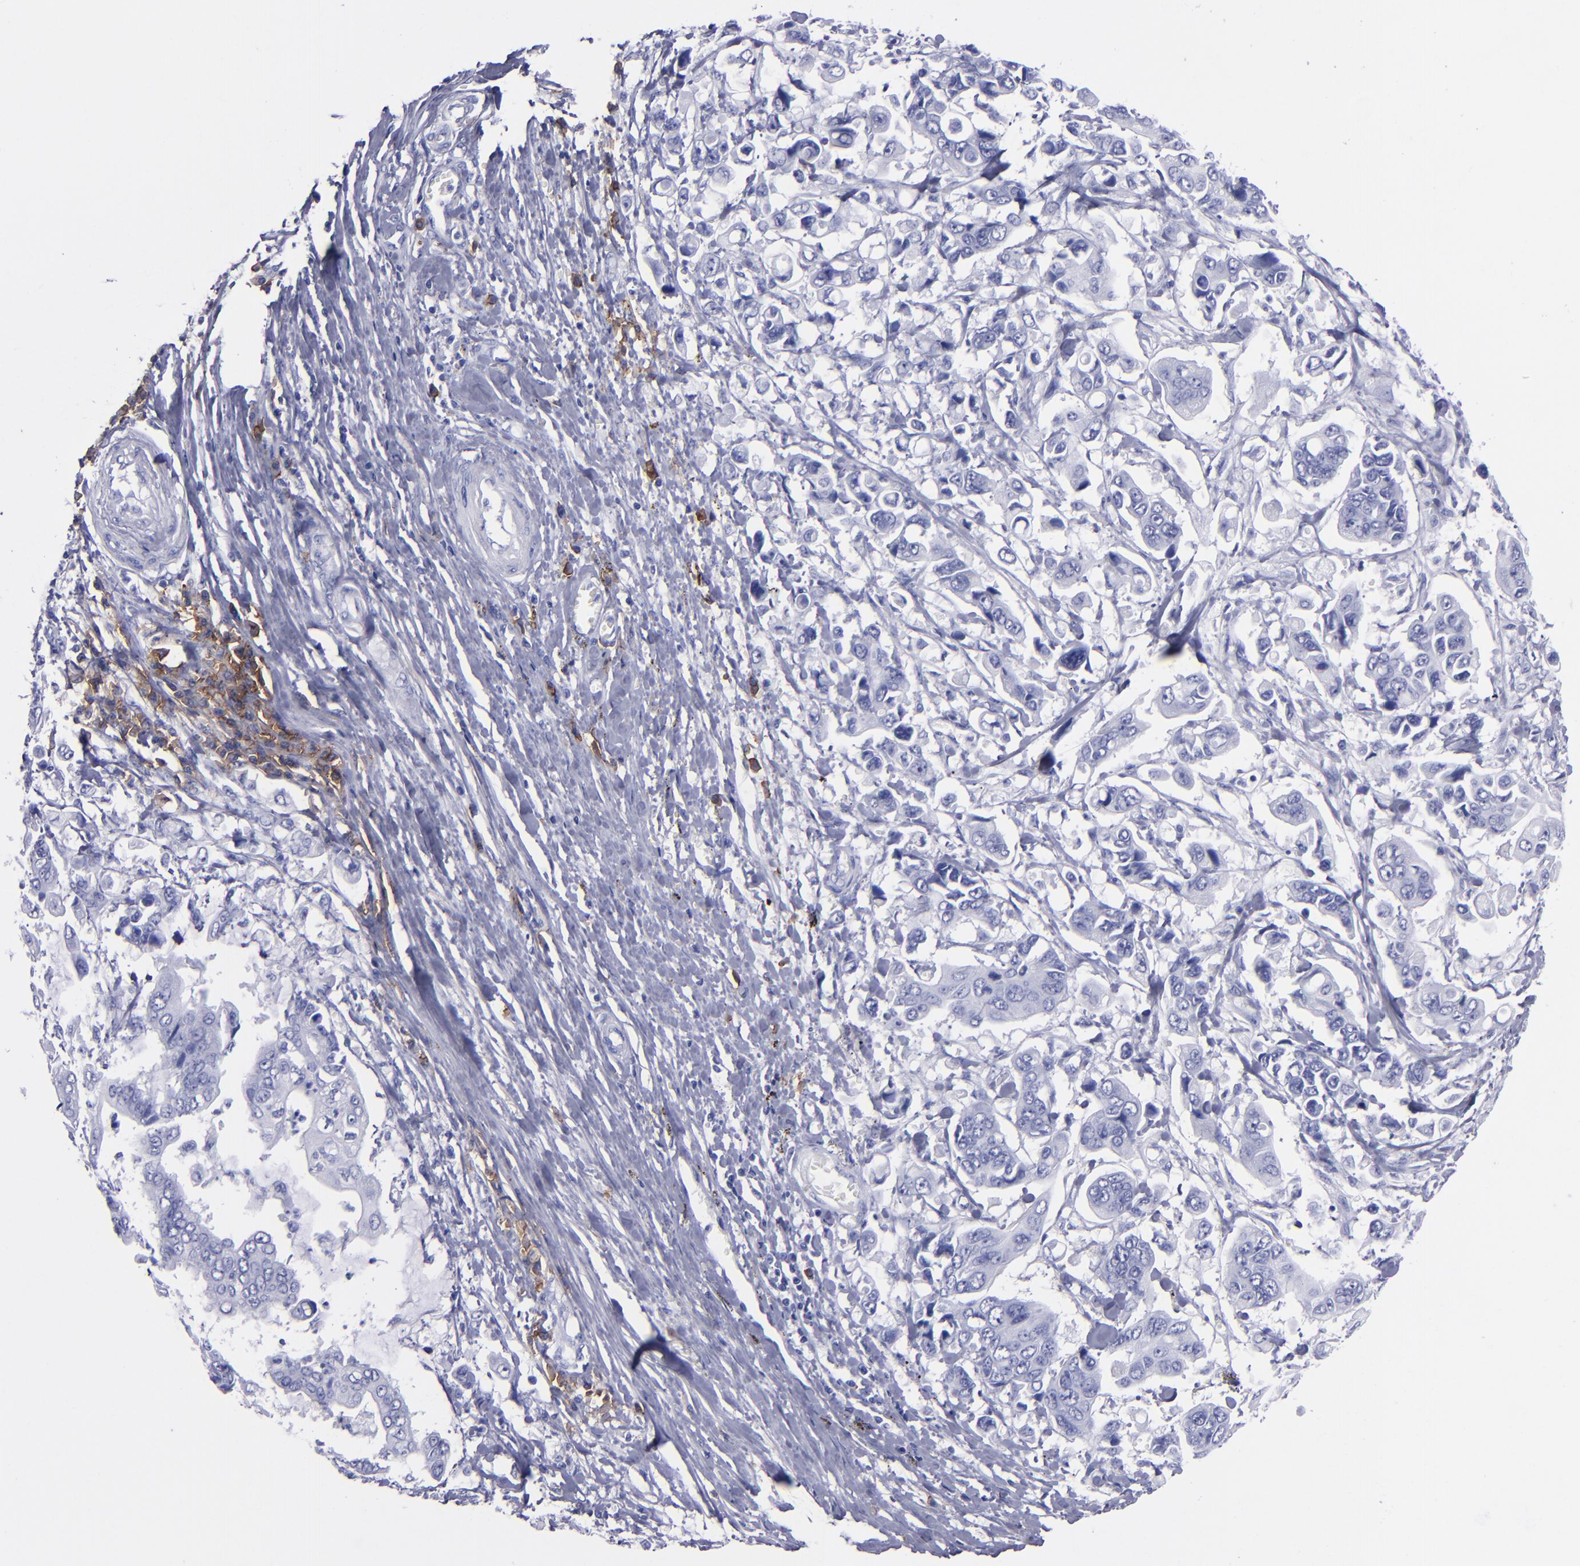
{"staining": {"intensity": "negative", "quantity": "none", "location": "none"}, "tissue": "stomach cancer", "cell_type": "Tumor cells", "image_type": "cancer", "snomed": [{"axis": "morphology", "description": "Adenocarcinoma, NOS"}, {"axis": "topography", "description": "Stomach, upper"}], "caption": "This is an immunohistochemistry (IHC) photomicrograph of stomach cancer (adenocarcinoma). There is no expression in tumor cells.", "gene": "CD38", "patient": {"sex": "male", "age": 80}}